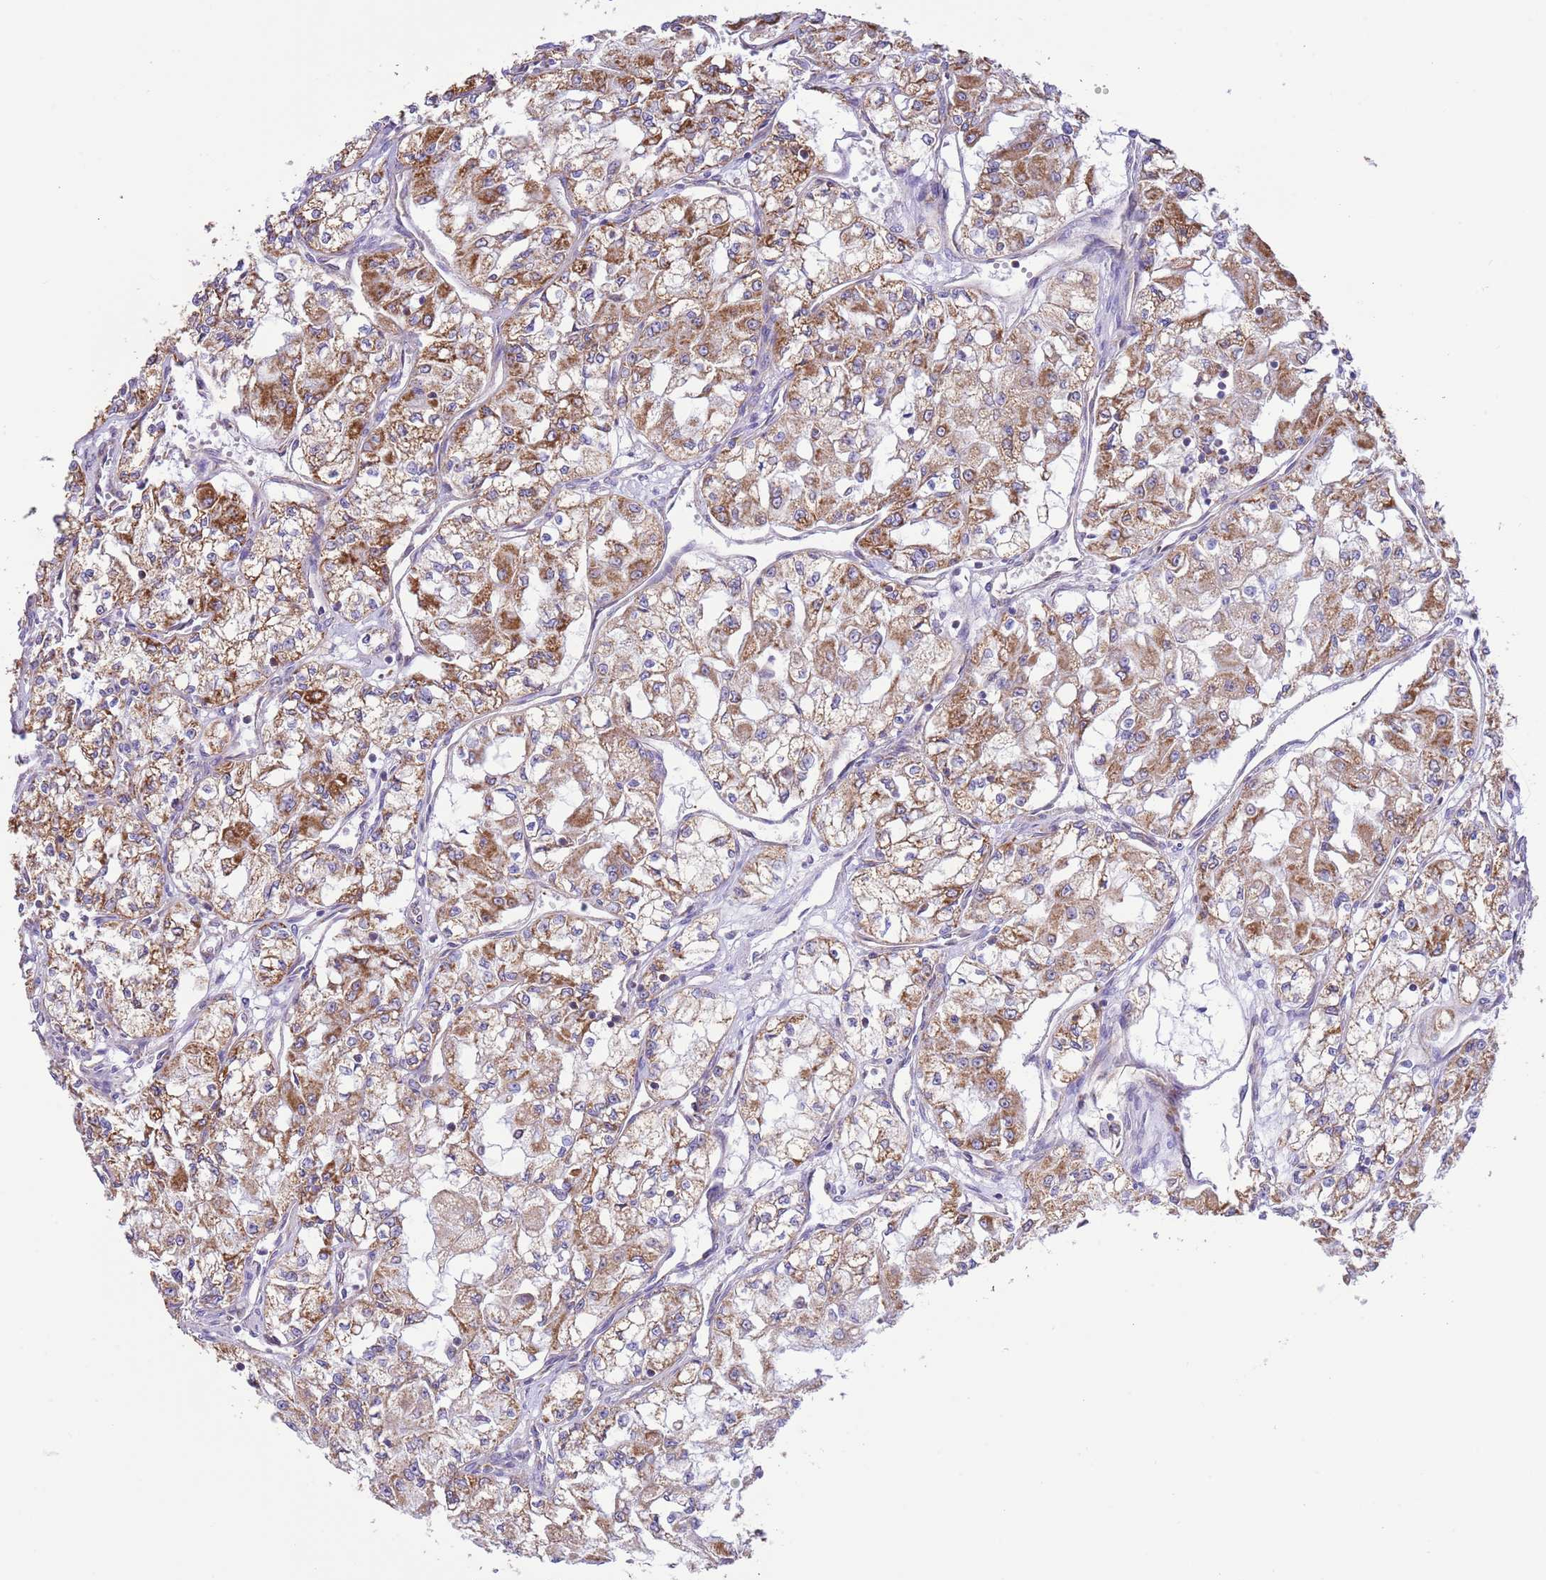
{"staining": {"intensity": "moderate", "quantity": ">75%", "location": "cytoplasmic/membranous"}, "tissue": "renal cancer", "cell_type": "Tumor cells", "image_type": "cancer", "snomed": [{"axis": "morphology", "description": "Adenocarcinoma, NOS"}, {"axis": "topography", "description": "Kidney"}], "caption": "This micrograph reveals immunohistochemistry staining of human renal adenocarcinoma, with medium moderate cytoplasmic/membranous positivity in about >75% of tumor cells.", "gene": "SS18L2", "patient": {"sex": "male", "age": 59}}